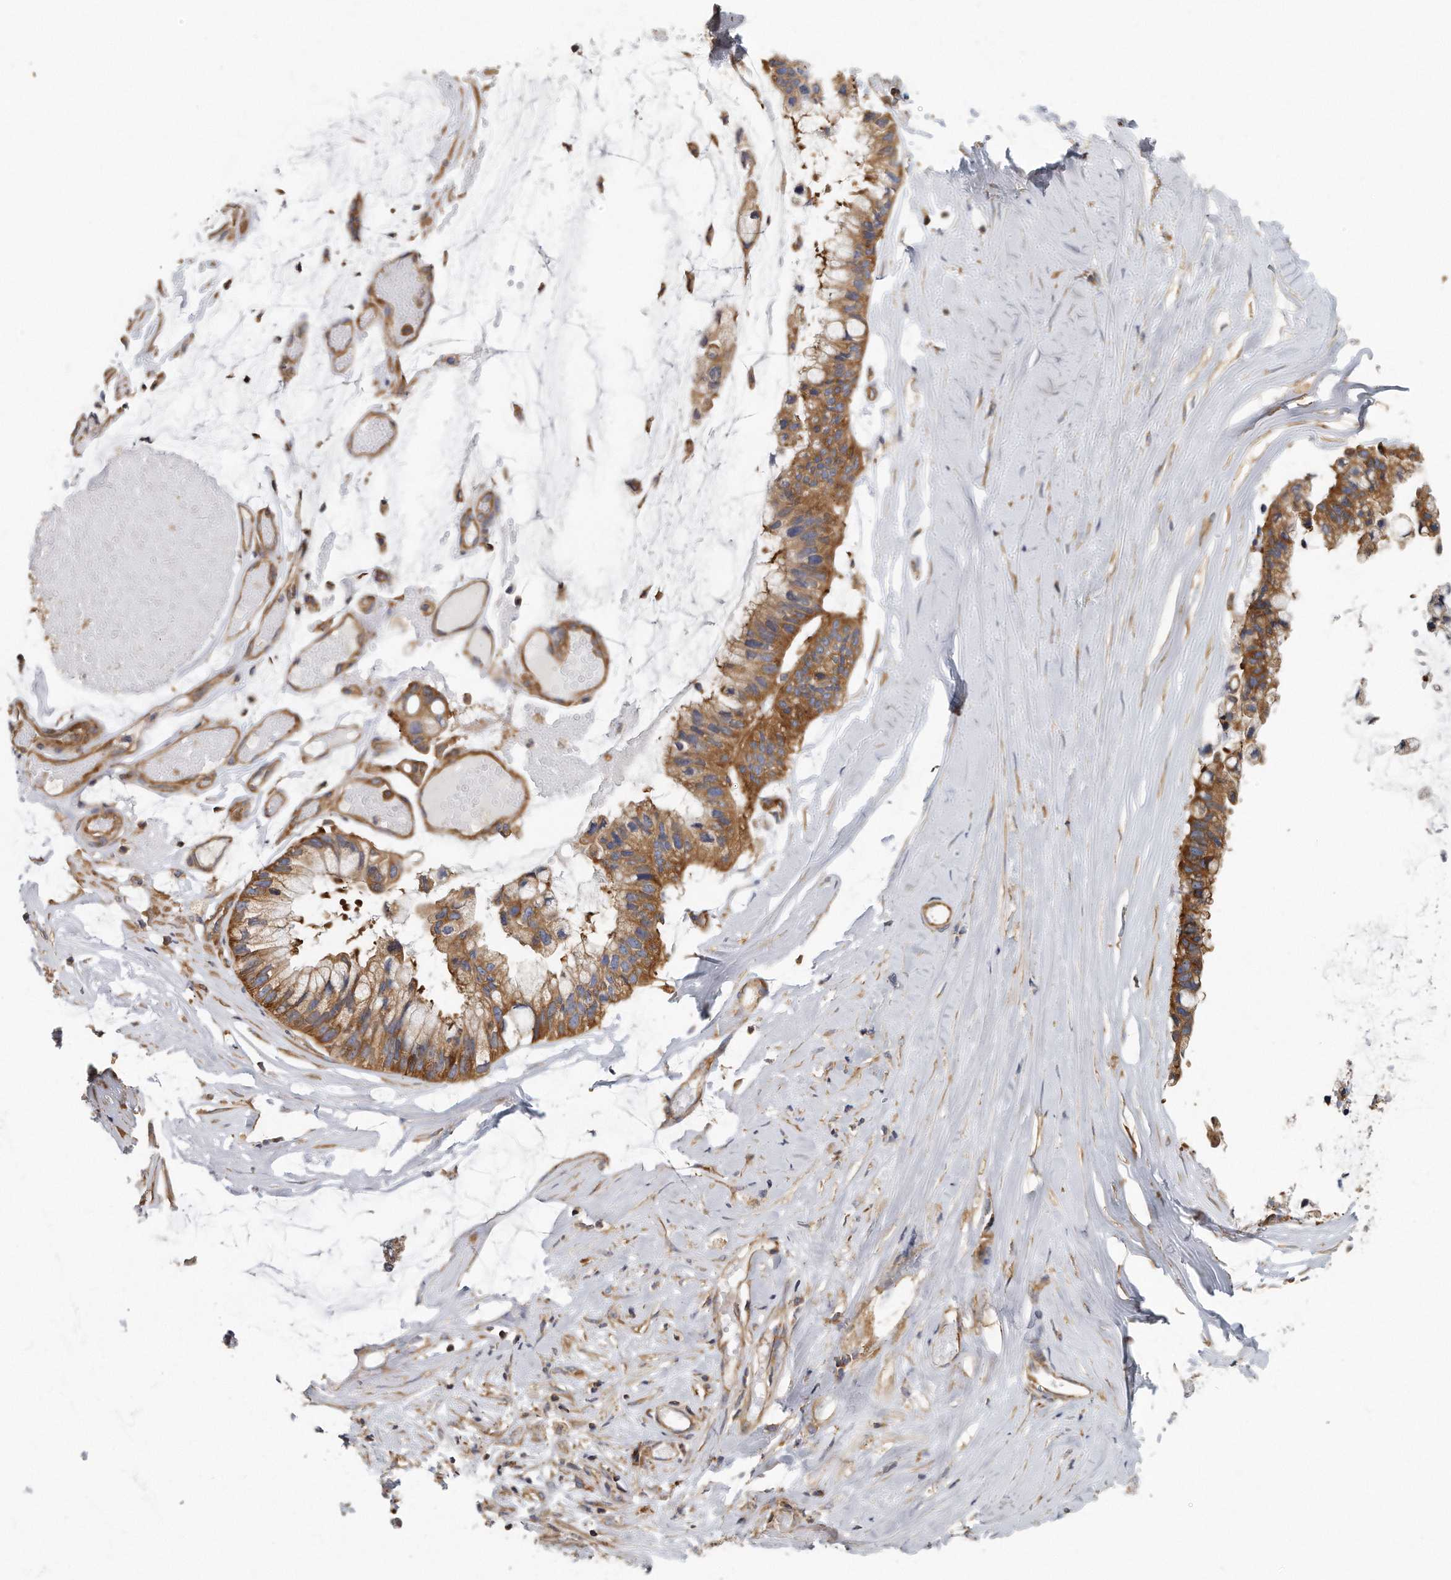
{"staining": {"intensity": "moderate", "quantity": ">75%", "location": "cytoplasmic/membranous"}, "tissue": "ovarian cancer", "cell_type": "Tumor cells", "image_type": "cancer", "snomed": [{"axis": "morphology", "description": "Cystadenocarcinoma, mucinous, NOS"}, {"axis": "topography", "description": "Ovary"}], "caption": "Immunohistochemistry (IHC) (DAB) staining of human mucinous cystadenocarcinoma (ovarian) demonstrates moderate cytoplasmic/membranous protein expression in about >75% of tumor cells.", "gene": "EIF3I", "patient": {"sex": "female", "age": 39}}